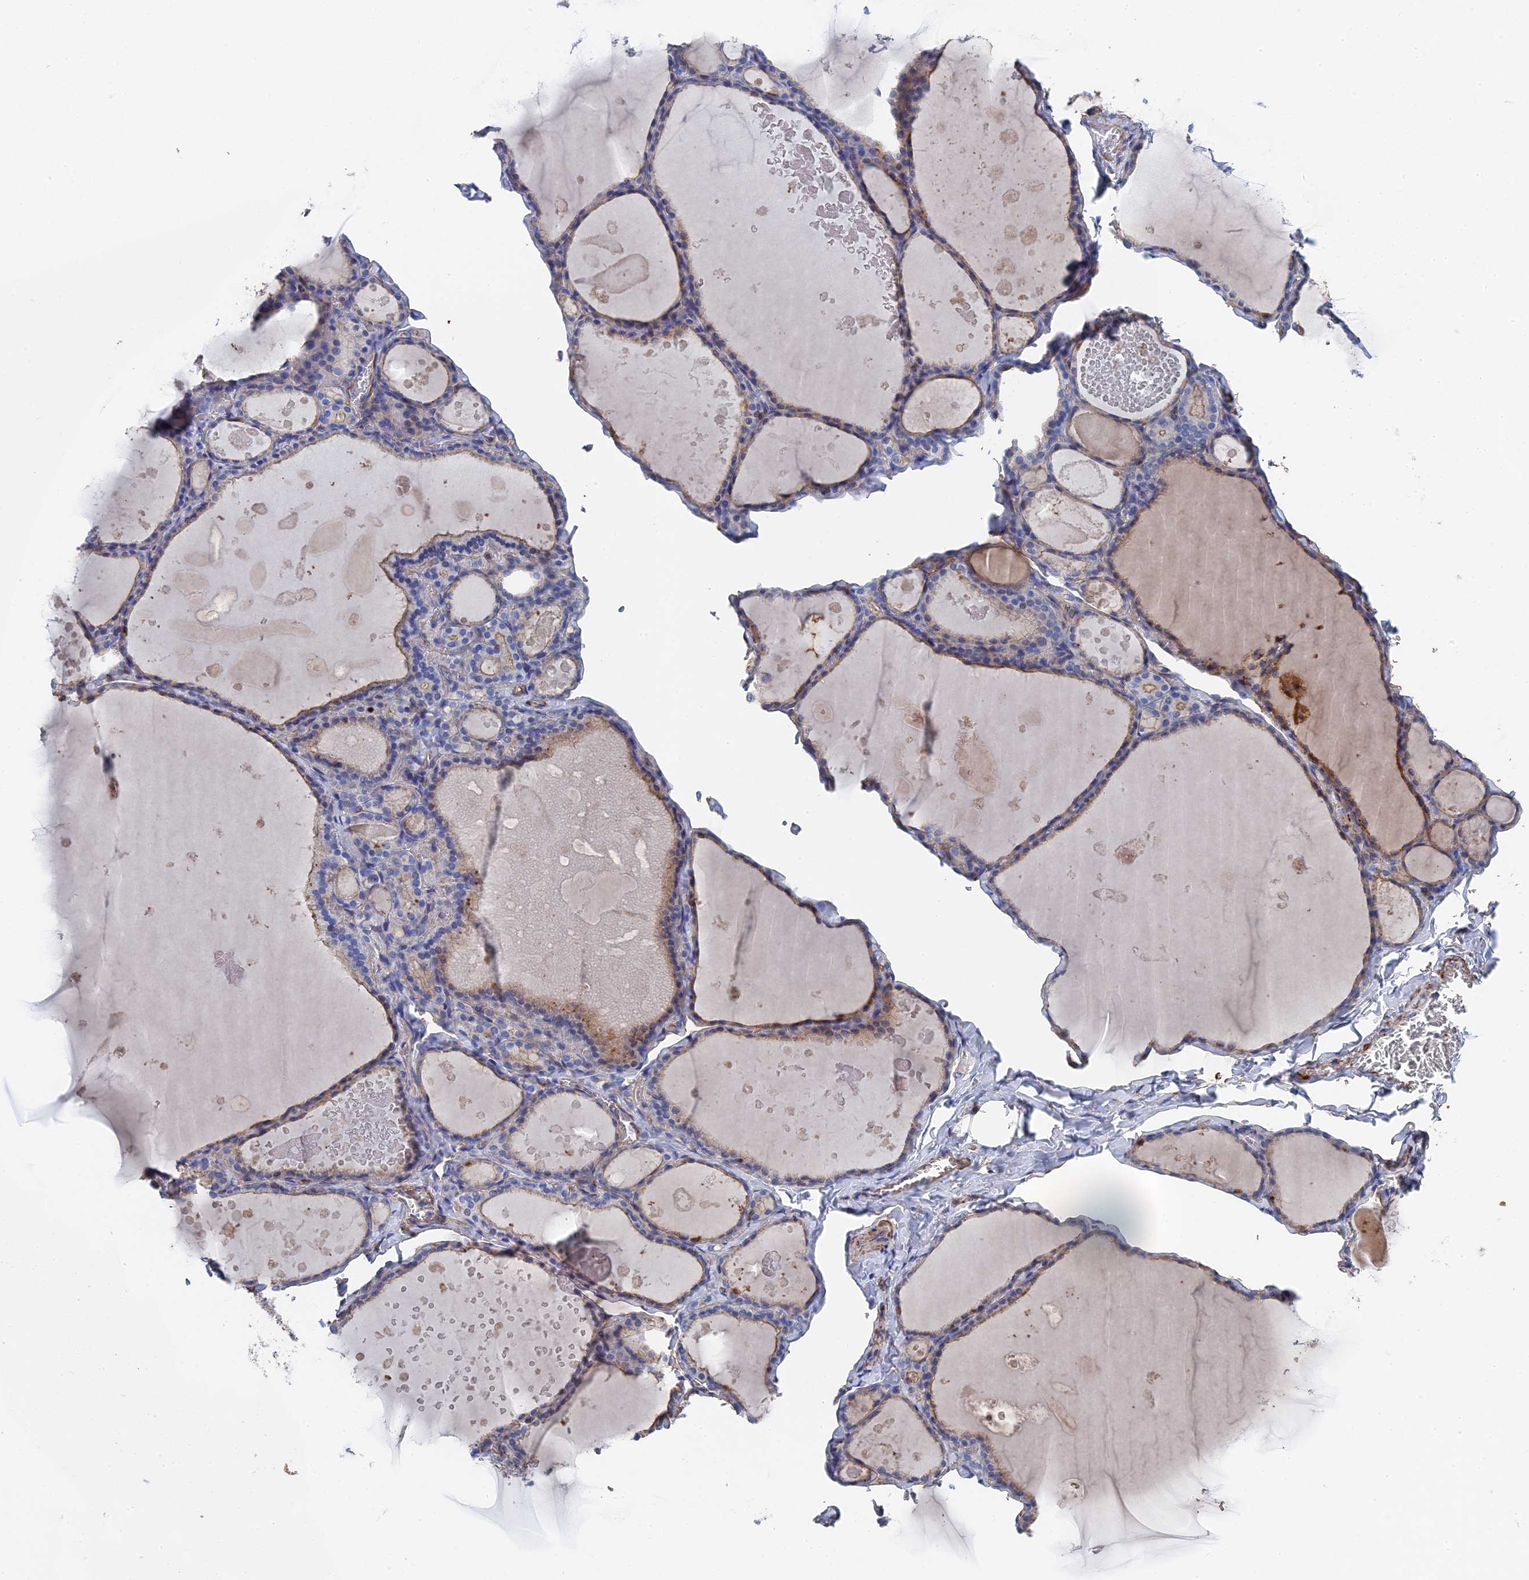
{"staining": {"intensity": "weak", "quantity": "25%-75%", "location": "cytoplasmic/membranous"}, "tissue": "thyroid gland", "cell_type": "Glandular cells", "image_type": "normal", "snomed": [{"axis": "morphology", "description": "Normal tissue, NOS"}, {"axis": "topography", "description": "Thyroid gland"}], "caption": "Weak cytoplasmic/membranous expression is identified in about 25%-75% of glandular cells in unremarkable thyroid gland. The staining was performed using DAB, with brown indicating positive protein expression. Nuclei are stained blue with hematoxylin.", "gene": "STRA6", "patient": {"sex": "male", "age": 56}}